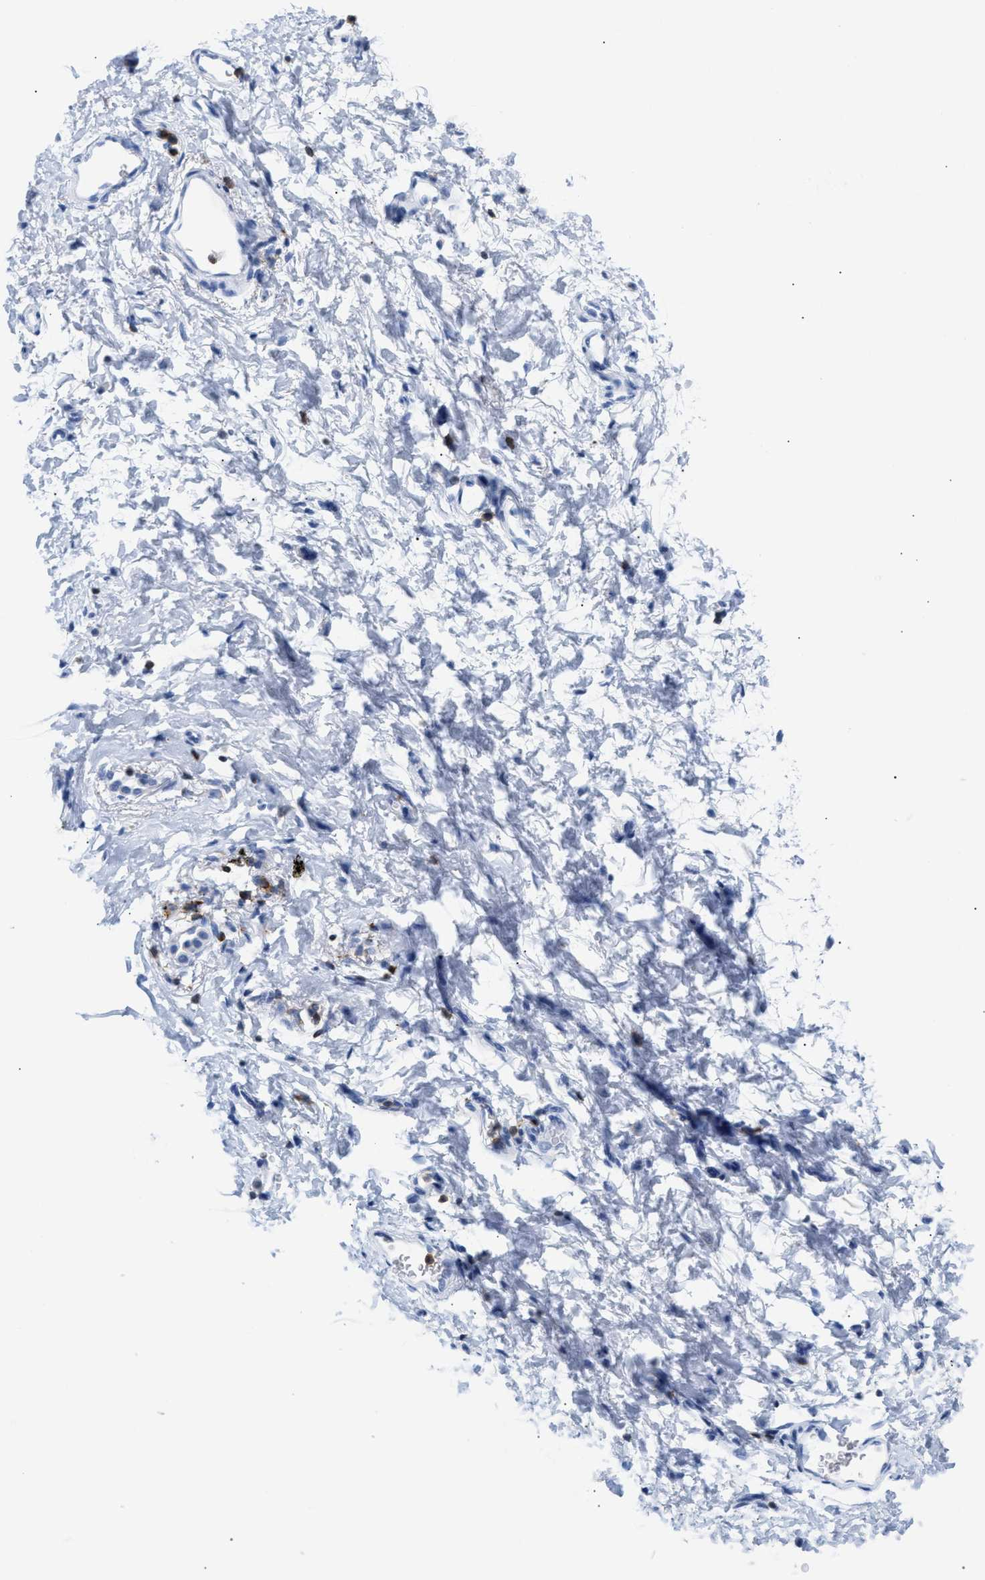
{"staining": {"intensity": "negative", "quantity": "none", "location": "none"}, "tissue": "adipose tissue", "cell_type": "Adipocytes", "image_type": "normal", "snomed": [{"axis": "morphology", "description": "Normal tissue, NOS"}, {"axis": "topography", "description": "Cartilage tissue"}, {"axis": "topography", "description": "Bronchus"}], "caption": "IHC micrograph of benign human adipose tissue stained for a protein (brown), which displays no staining in adipocytes.", "gene": "LCP1", "patient": {"sex": "female", "age": 53}}